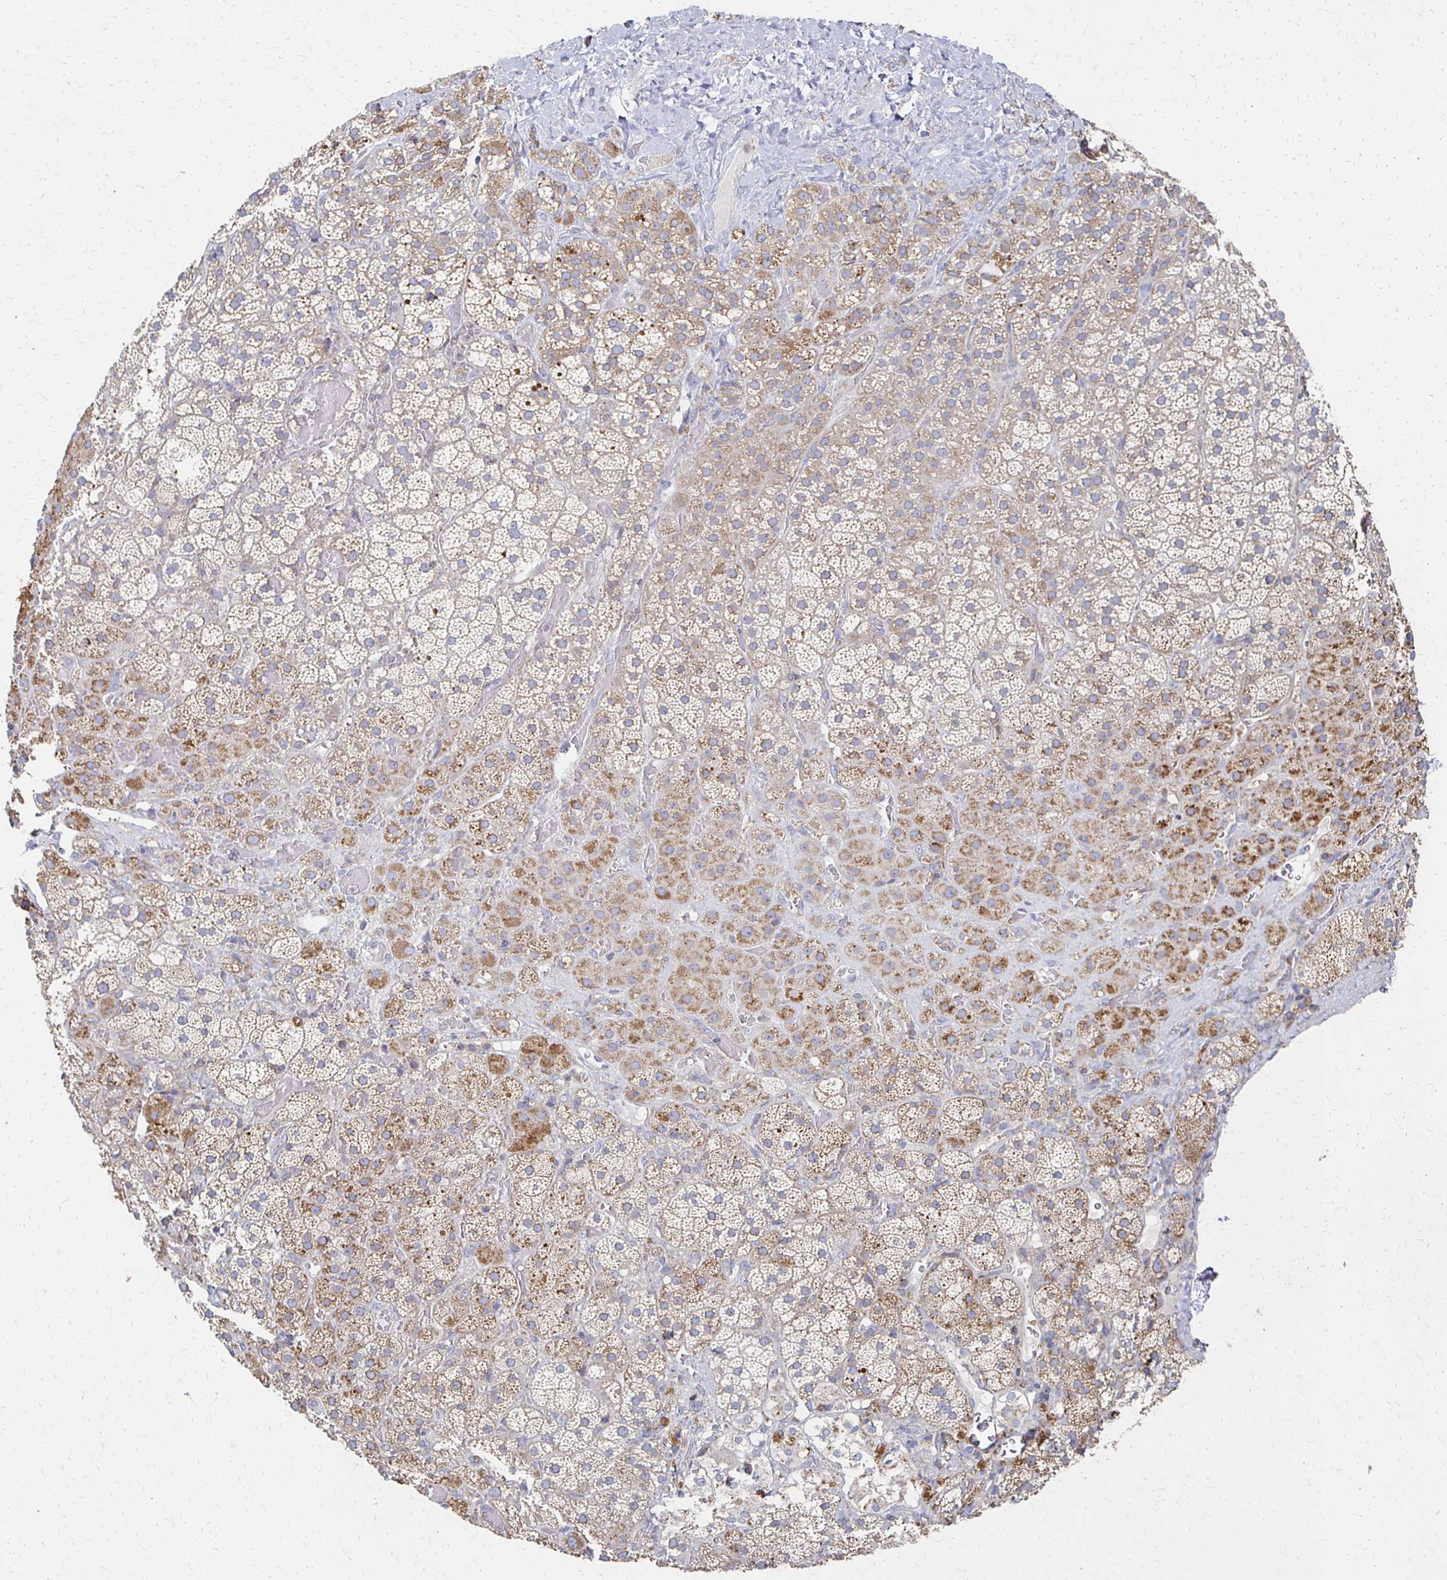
{"staining": {"intensity": "moderate", "quantity": "25%-75%", "location": "cytoplasmic/membranous"}, "tissue": "adrenal gland", "cell_type": "Glandular cells", "image_type": "normal", "snomed": [{"axis": "morphology", "description": "Normal tissue, NOS"}, {"axis": "topography", "description": "Adrenal gland"}], "caption": "This photomicrograph shows immunohistochemistry (IHC) staining of unremarkable human adrenal gland, with medium moderate cytoplasmic/membranous expression in about 25%-75% of glandular cells.", "gene": "CX3CR1", "patient": {"sex": "male", "age": 57}}